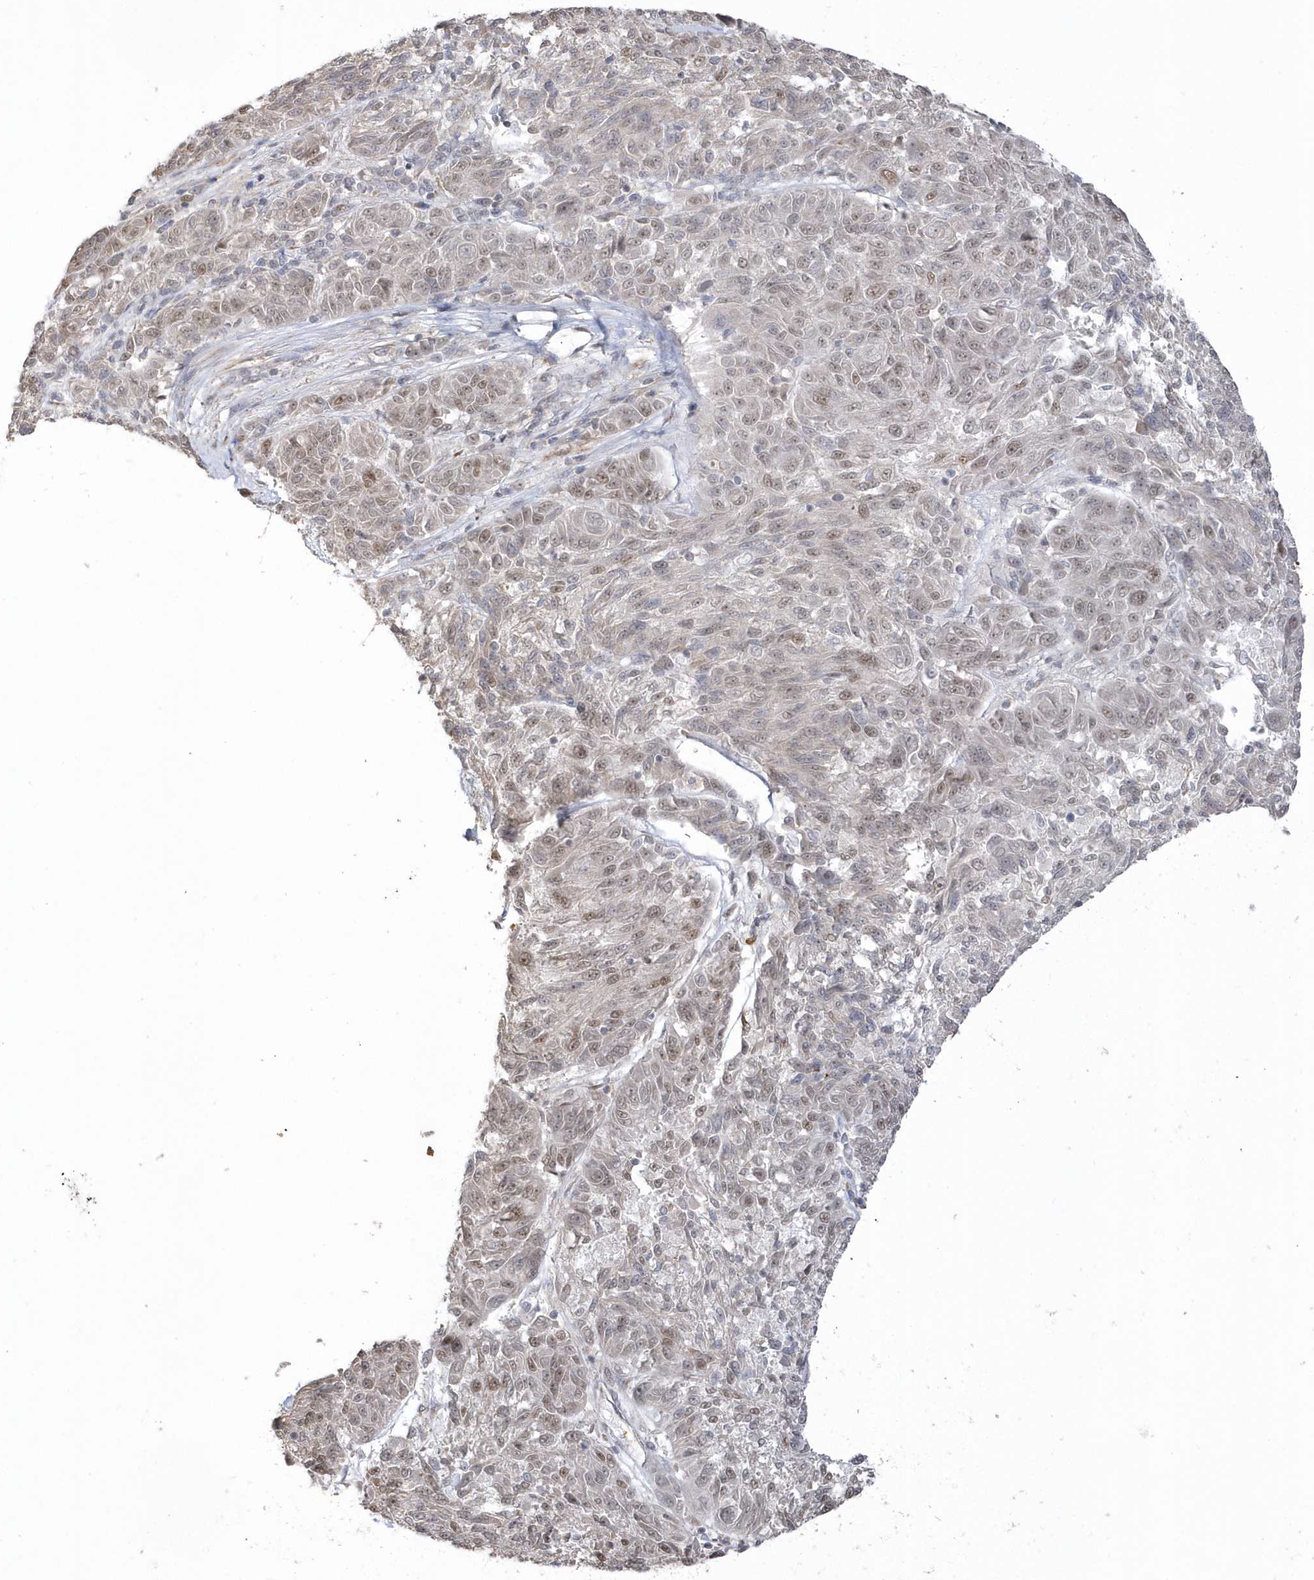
{"staining": {"intensity": "weak", "quantity": "25%-75%", "location": "nuclear"}, "tissue": "melanoma", "cell_type": "Tumor cells", "image_type": "cancer", "snomed": [{"axis": "morphology", "description": "Malignant melanoma, NOS"}, {"axis": "topography", "description": "Skin"}], "caption": "This is a micrograph of IHC staining of malignant melanoma, which shows weak staining in the nuclear of tumor cells.", "gene": "NAF1", "patient": {"sex": "male", "age": 53}}